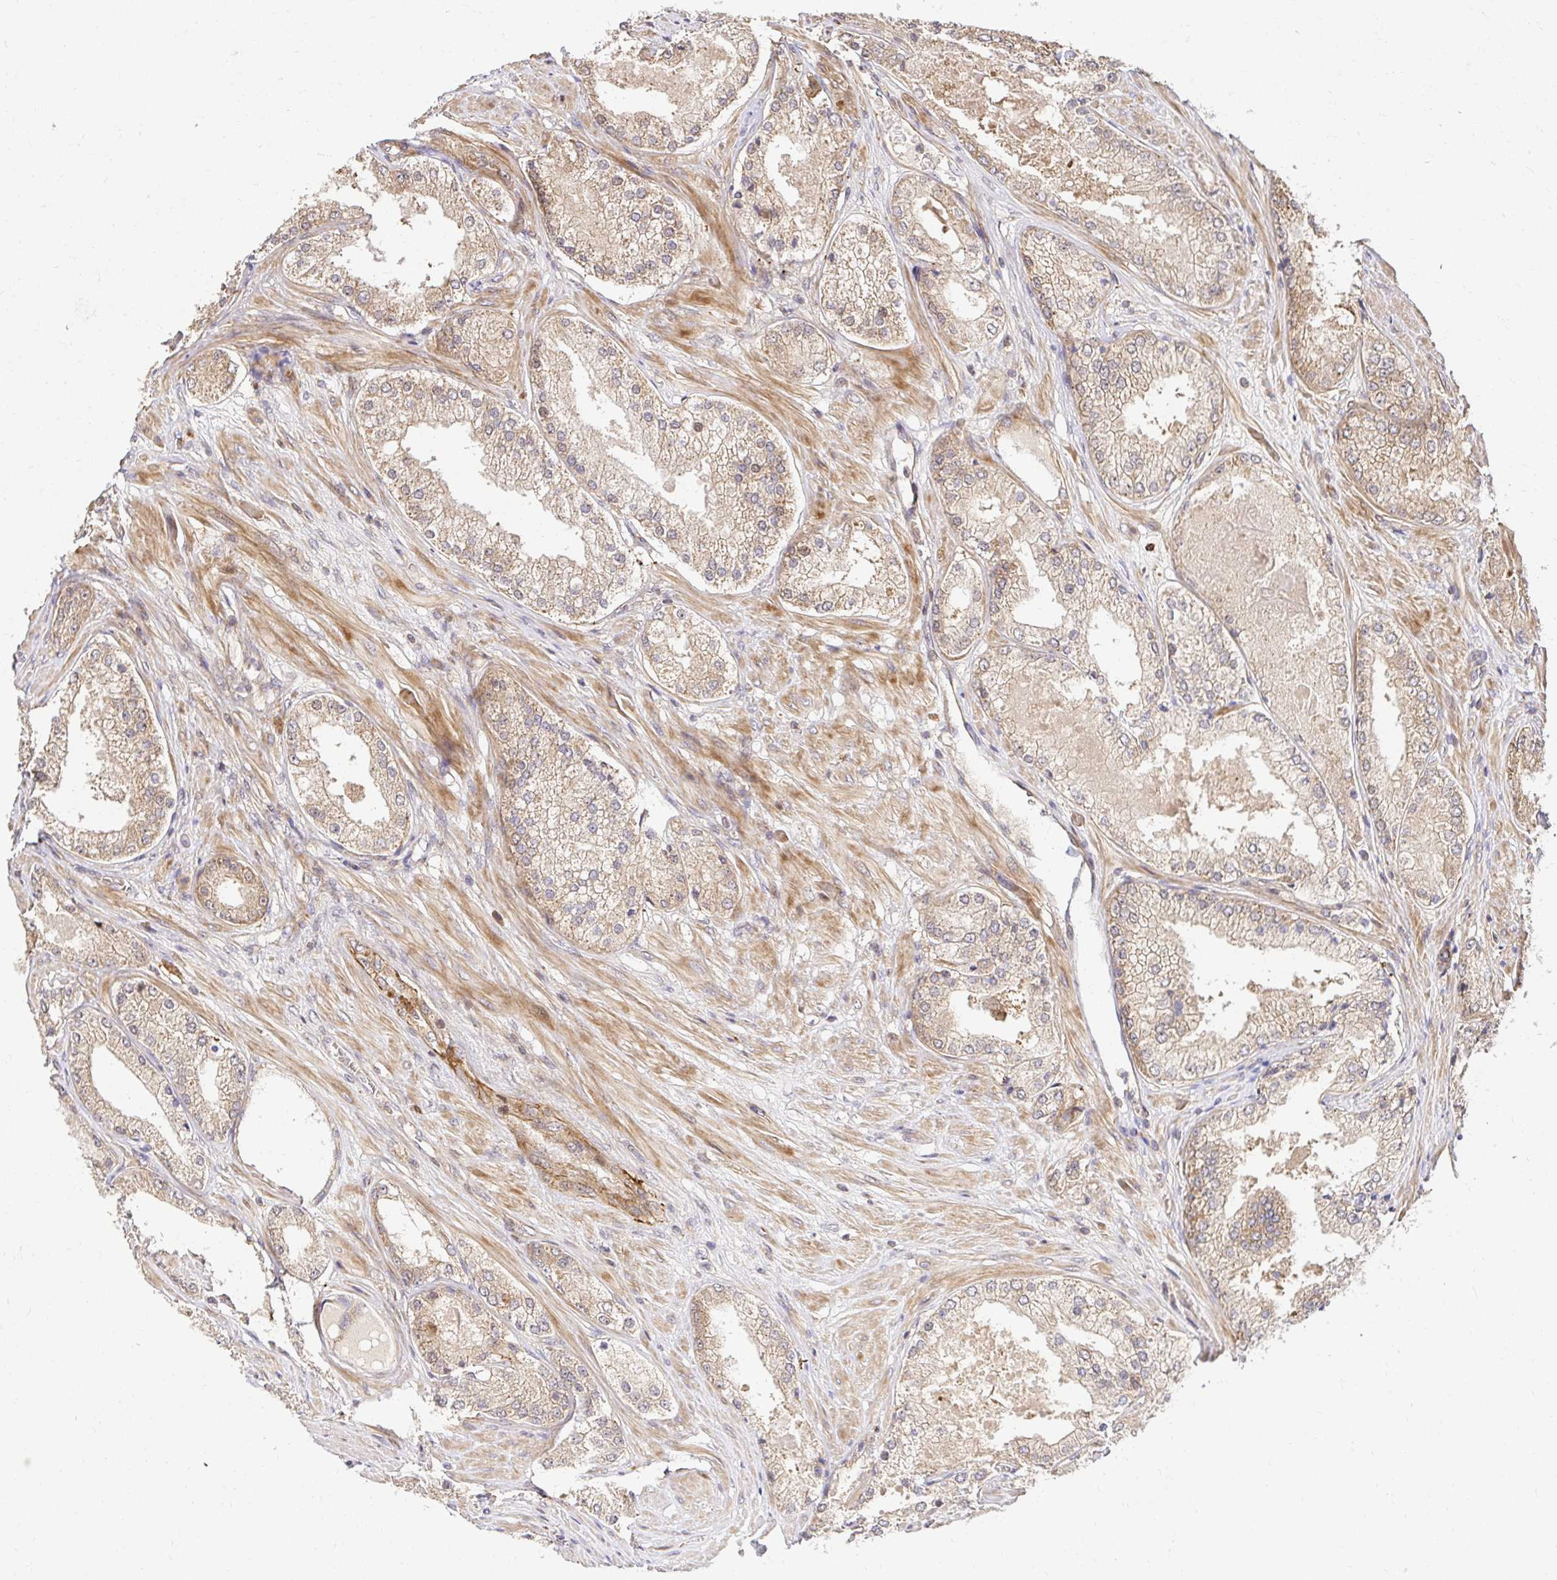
{"staining": {"intensity": "weak", "quantity": "25%-75%", "location": "cytoplasmic/membranous"}, "tissue": "prostate cancer", "cell_type": "Tumor cells", "image_type": "cancer", "snomed": [{"axis": "morphology", "description": "Adenocarcinoma, Low grade"}, {"axis": "topography", "description": "Prostate"}], "caption": "Prostate cancer (adenocarcinoma (low-grade)) was stained to show a protein in brown. There is low levels of weak cytoplasmic/membranous staining in approximately 25%-75% of tumor cells. (DAB (3,3'-diaminobenzidine) IHC with brightfield microscopy, high magnification).", "gene": "PSMA4", "patient": {"sex": "male", "age": 68}}